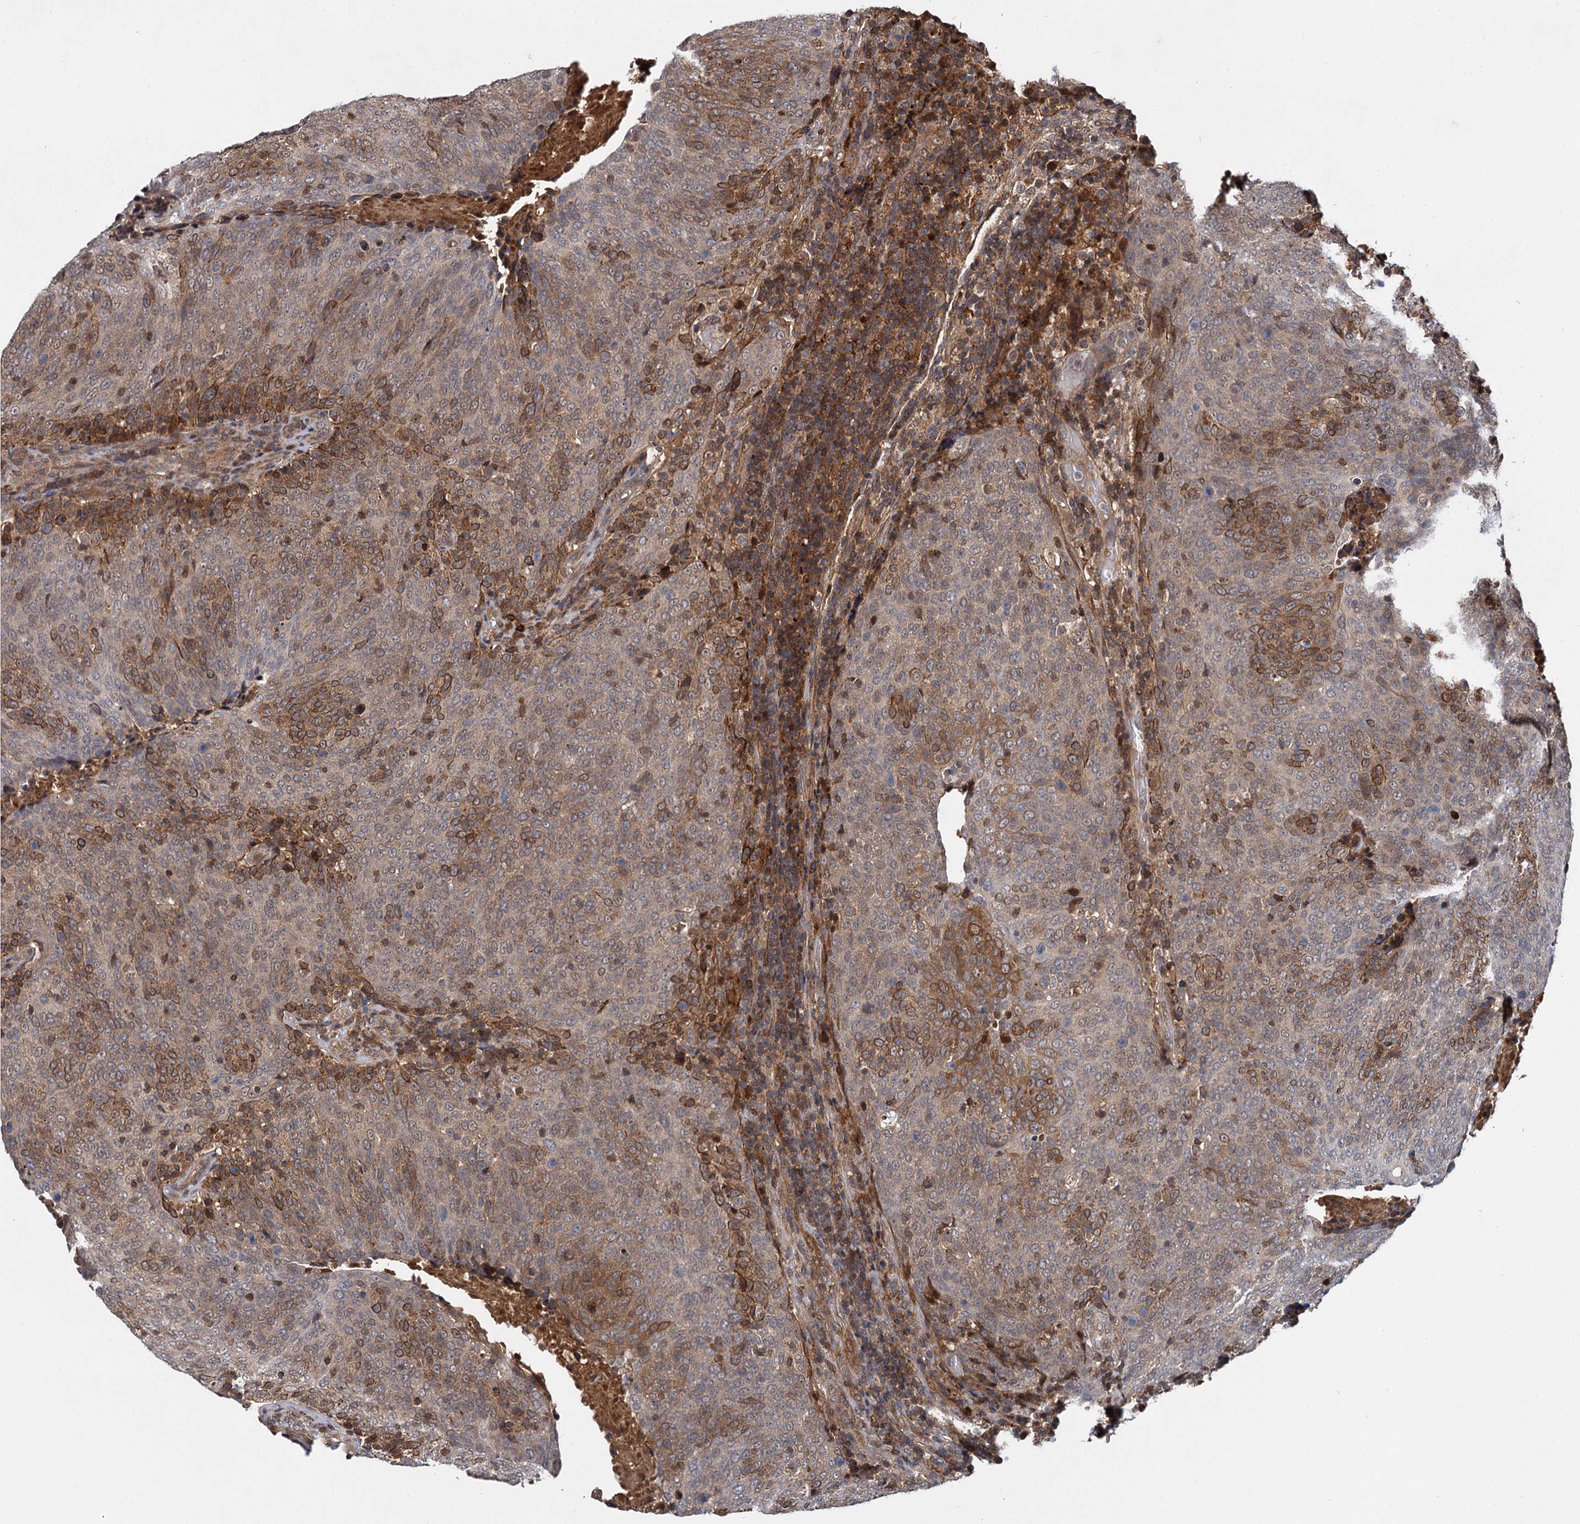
{"staining": {"intensity": "moderate", "quantity": "25%-75%", "location": "cytoplasmic/membranous"}, "tissue": "head and neck cancer", "cell_type": "Tumor cells", "image_type": "cancer", "snomed": [{"axis": "morphology", "description": "Squamous cell carcinoma, NOS"}, {"axis": "morphology", "description": "Squamous cell carcinoma, metastatic, NOS"}, {"axis": "topography", "description": "Lymph node"}, {"axis": "topography", "description": "Head-Neck"}], "caption": "Immunohistochemistry (IHC) photomicrograph of neoplastic tissue: head and neck squamous cell carcinoma stained using IHC shows medium levels of moderate protein expression localized specifically in the cytoplasmic/membranous of tumor cells, appearing as a cytoplasmic/membranous brown color.", "gene": "SELENOP", "patient": {"sex": "male", "age": 62}}